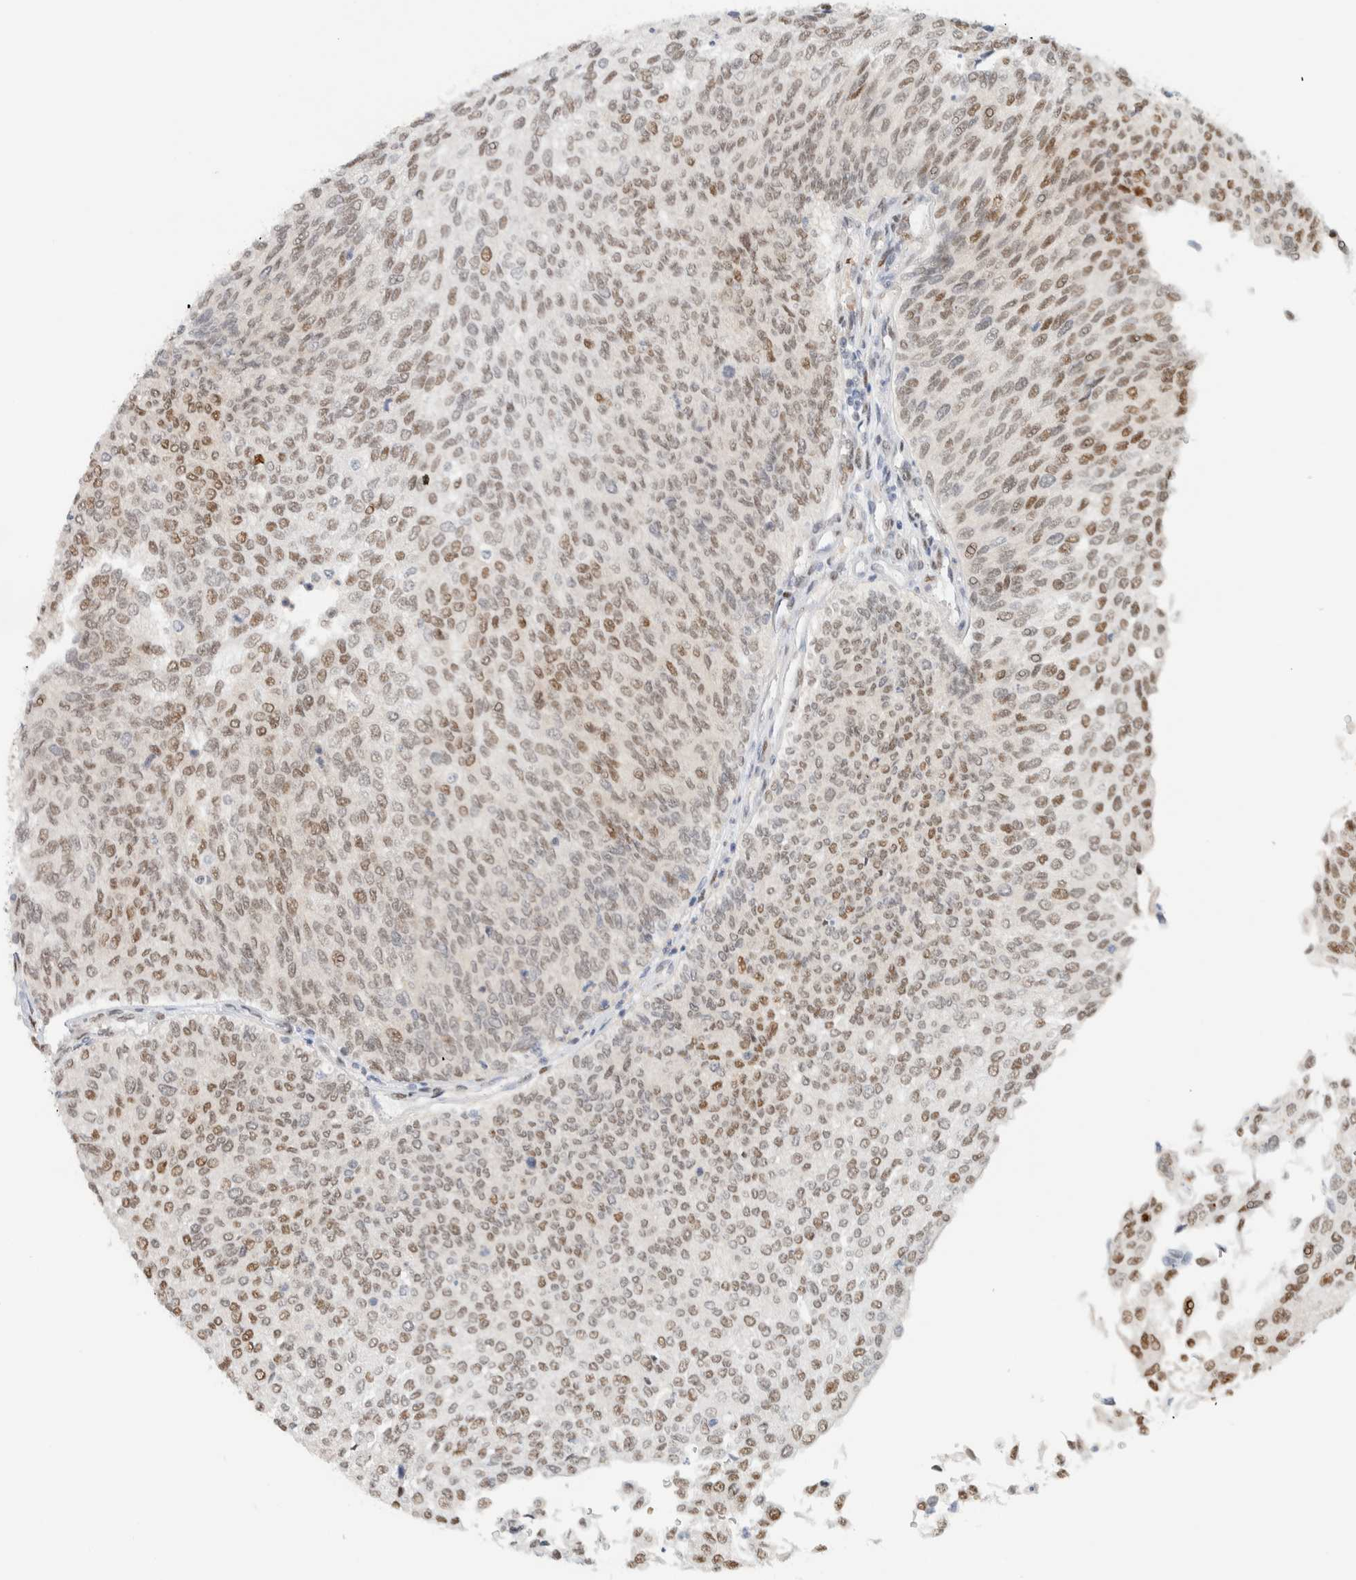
{"staining": {"intensity": "strong", "quantity": "25%-75%", "location": "nuclear"}, "tissue": "urothelial cancer", "cell_type": "Tumor cells", "image_type": "cancer", "snomed": [{"axis": "morphology", "description": "Urothelial carcinoma, Low grade"}, {"axis": "topography", "description": "Urinary bladder"}], "caption": "Tumor cells demonstrate strong nuclear expression in about 25%-75% of cells in low-grade urothelial carcinoma.", "gene": "ZNF683", "patient": {"sex": "female", "age": 79}}